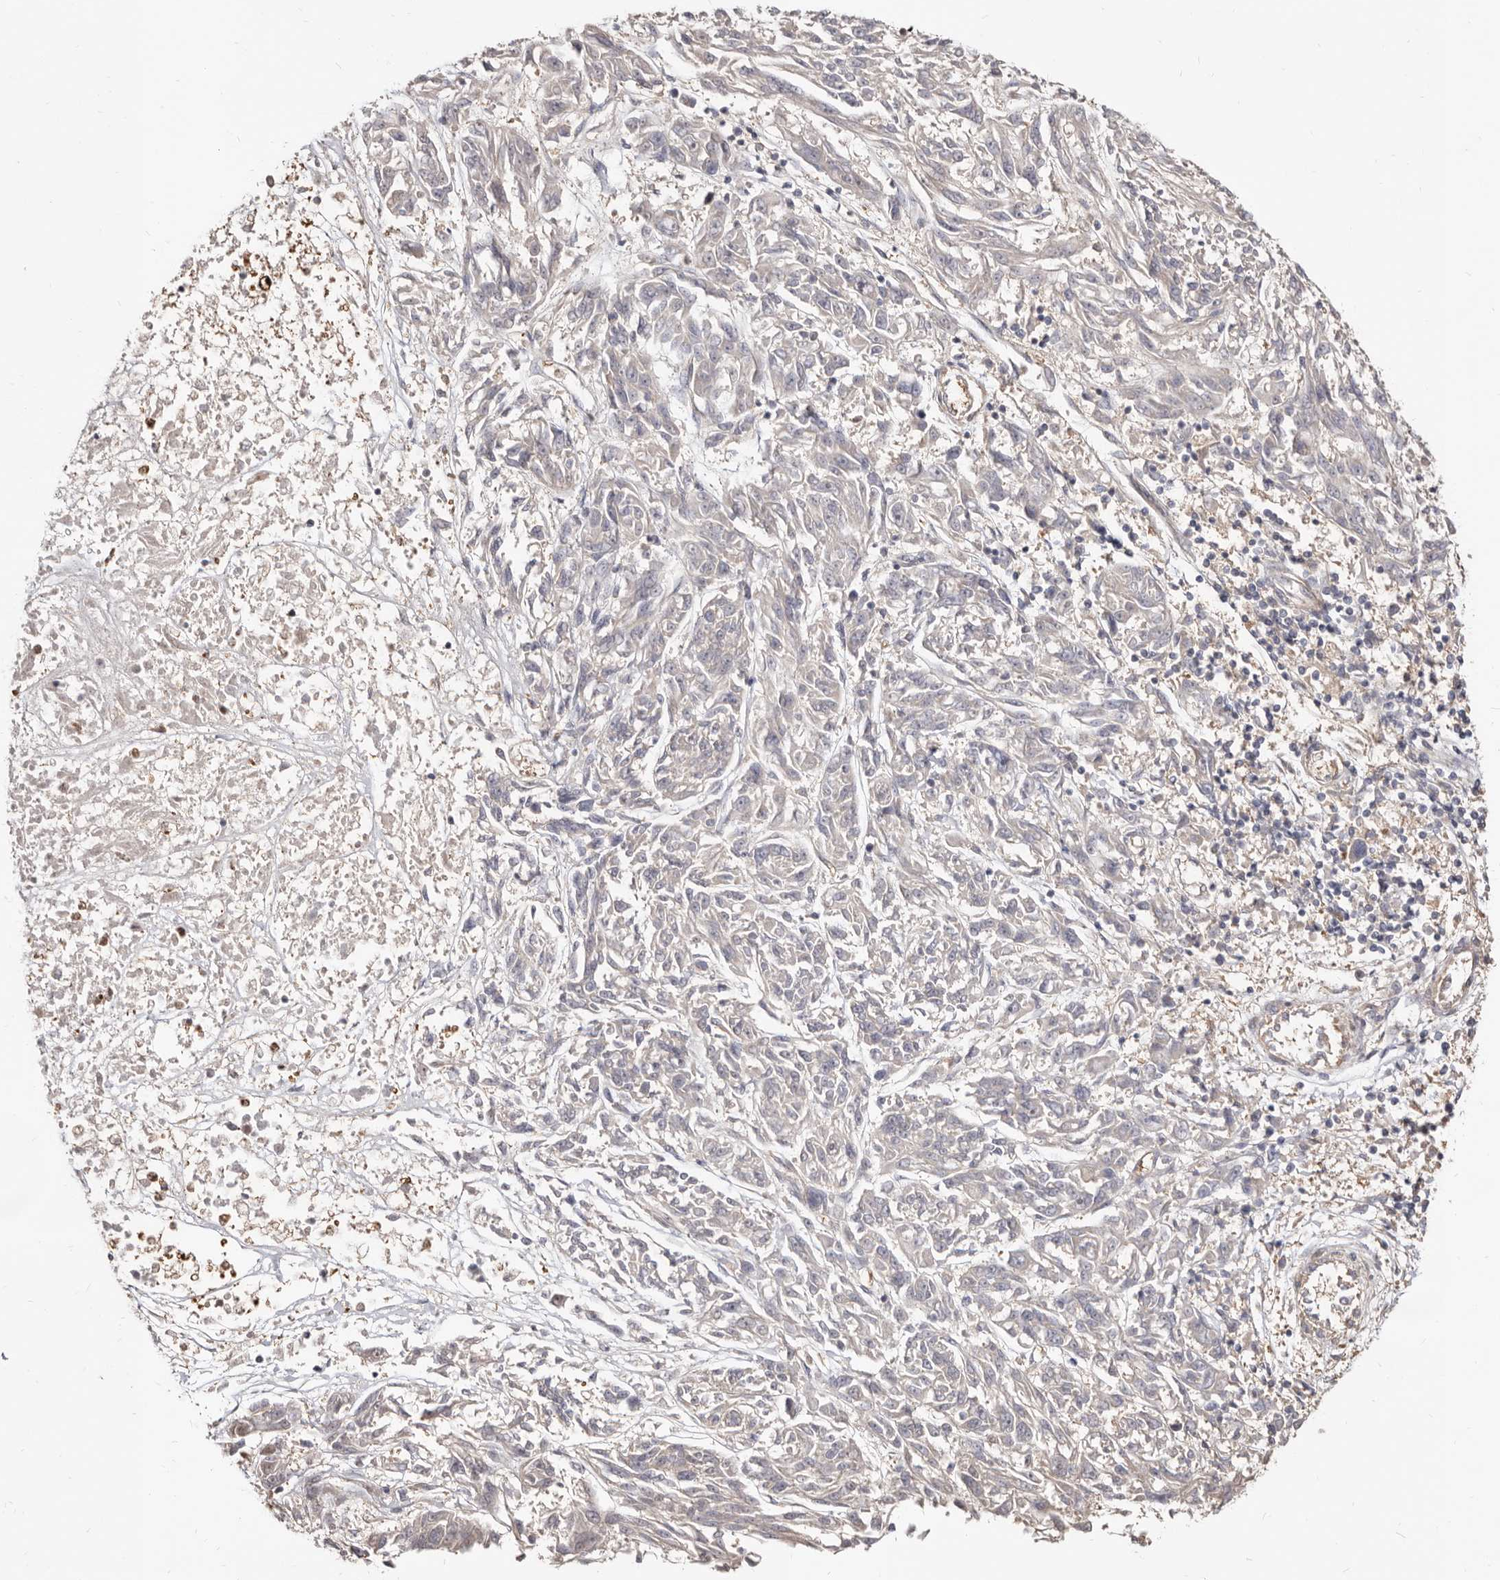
{"staining": {"intensity": "negative", "quantity": "none", "location": "none"}, "tissue": "melanoma", "cell_type": "Tumor cells", "image_type": "cancer", "snomed": [{"axis": "morphology", "description": "Malignant melanoma, NOS"}, {"axis": "topography", "description": "Skin"}], "caption": "The photomicrograph exhibits no staining of tumor cells in malignant melanoma.", "gene": "TC2N", "patient": {"sex": "male", "age": 53}}